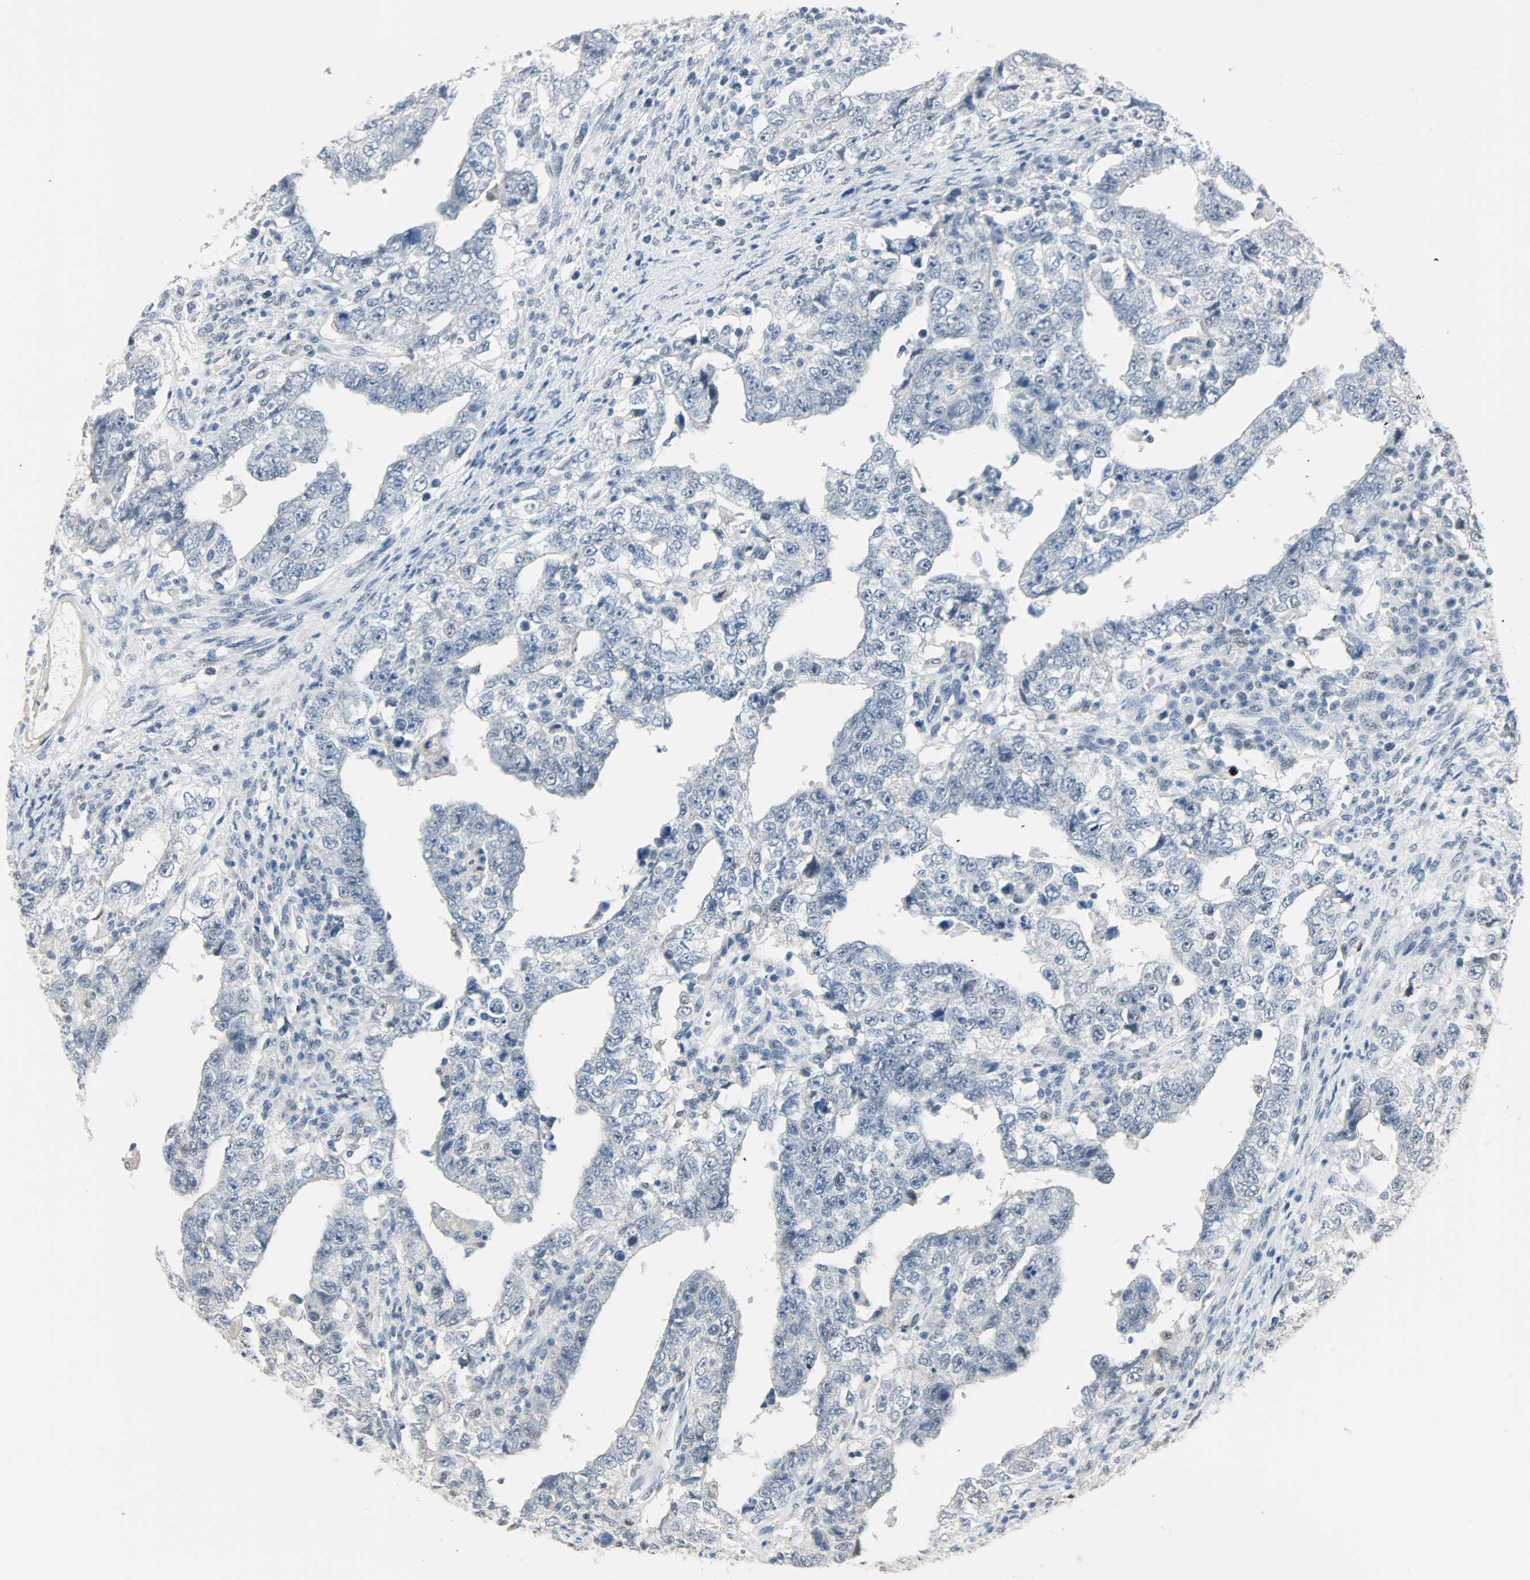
{"staining": {"intensity": "negative", "quantity": "none", "location": "none"}, "tissue": "testis cancer", "cell_type": "Tumor cells", "image_type": "cancer", "snomed": [{"axis": "morphology", "description": "Carcinoma, Embryonal, NOS"}, {"axis": "topography", "description": "Testis"}], "caption": "High magnification brightfield microscopy of testis embryonal carcinoma stained with DAB (3,3'-diaminobenzidine) (brown) and counterstained with hematoxylin (blue): tumor cells show no significant staining.", "gene": "PPARG", "patient": {"sex": "male", "age": 26}}